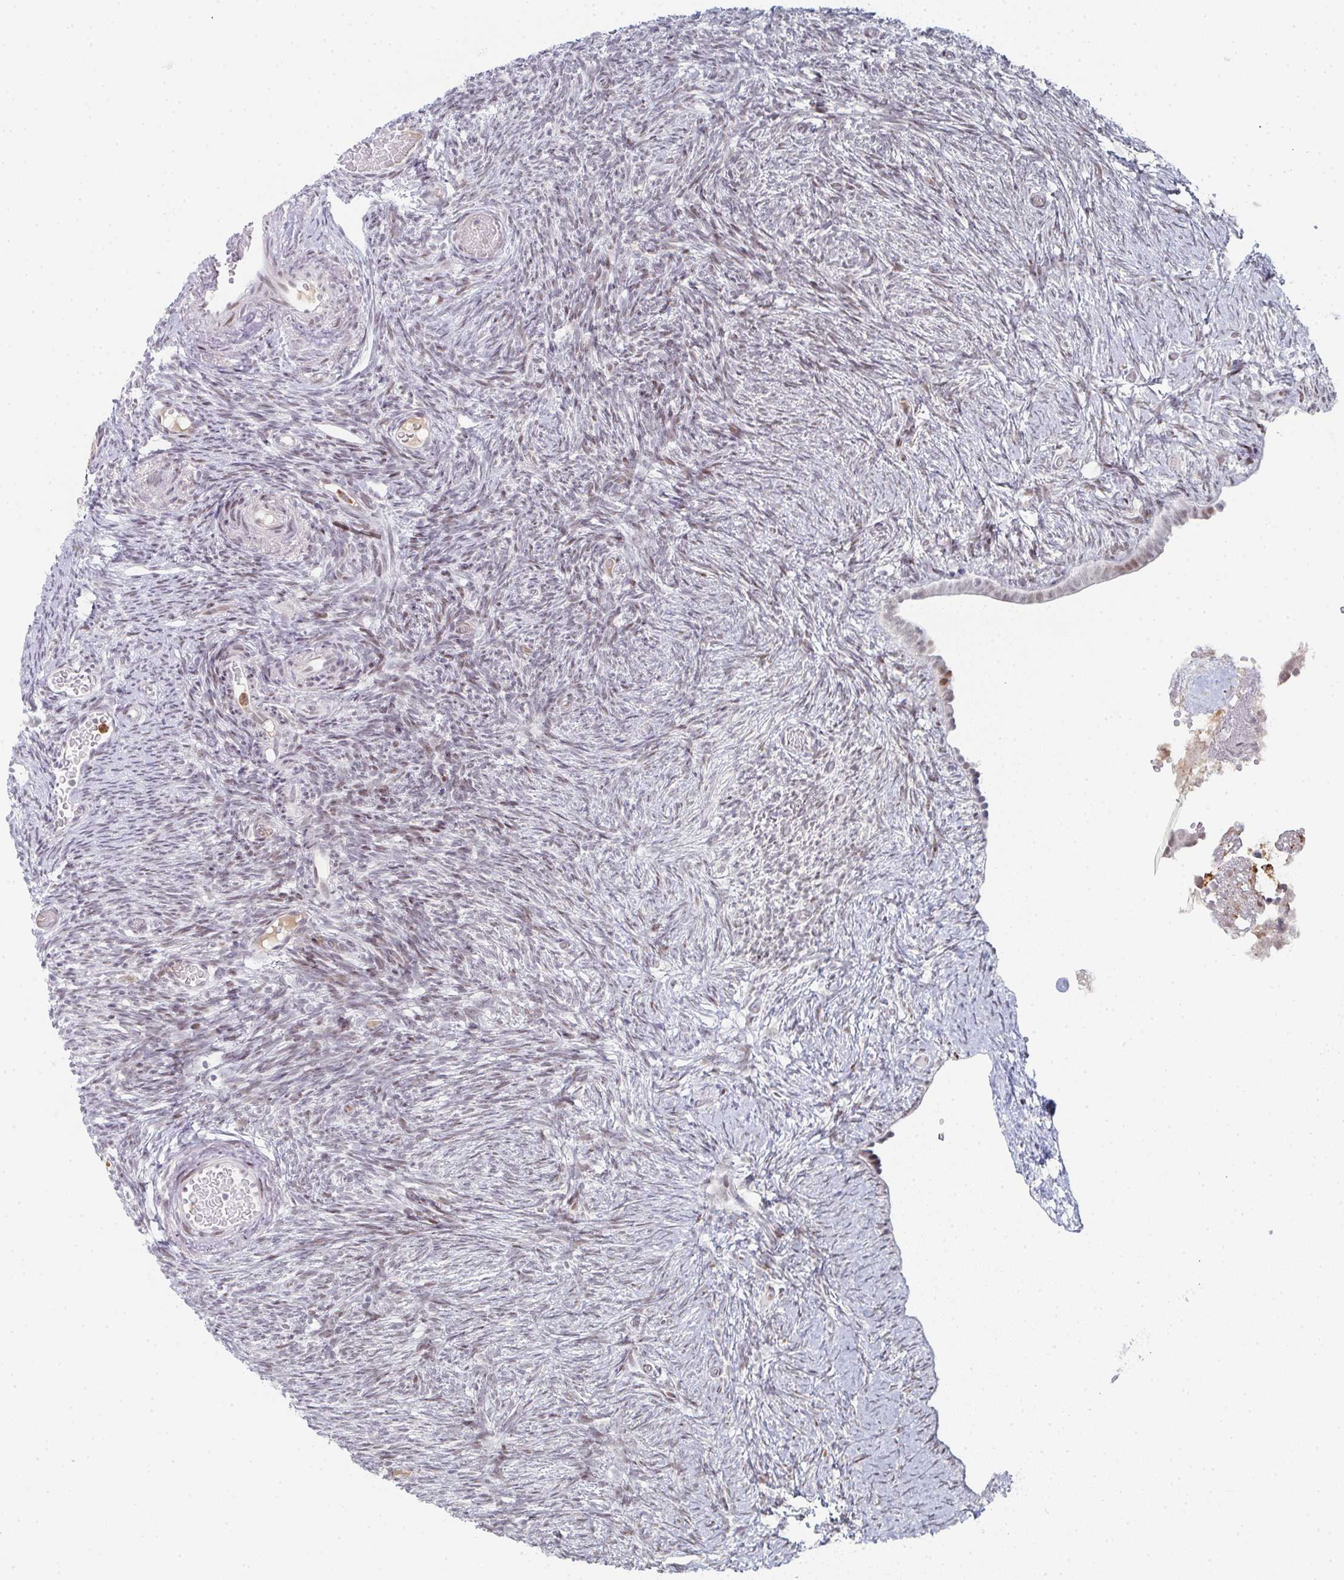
{"staining": {"intensity": "weak", "quantity": ">75%", "location": "nuclear"}, "tissue": "ovary", "cell_type": "Follicle cells", "image_type": "normal", "snomed": [{"axis": "morphology", "description": "Normal tissue, NOS"}, {"axis": "topography", "description": "Ovary"}], "caption": "Immunohistochemistry (DAB) staining of unremarkable ovary displays weak nuclear protein positivity in about >75% of follicle cells. The protein of interest is shown in brown color, while the nuclei are stained blue.", "gene": "LIN54", "patient": {"sex": "female", "age": 39}}